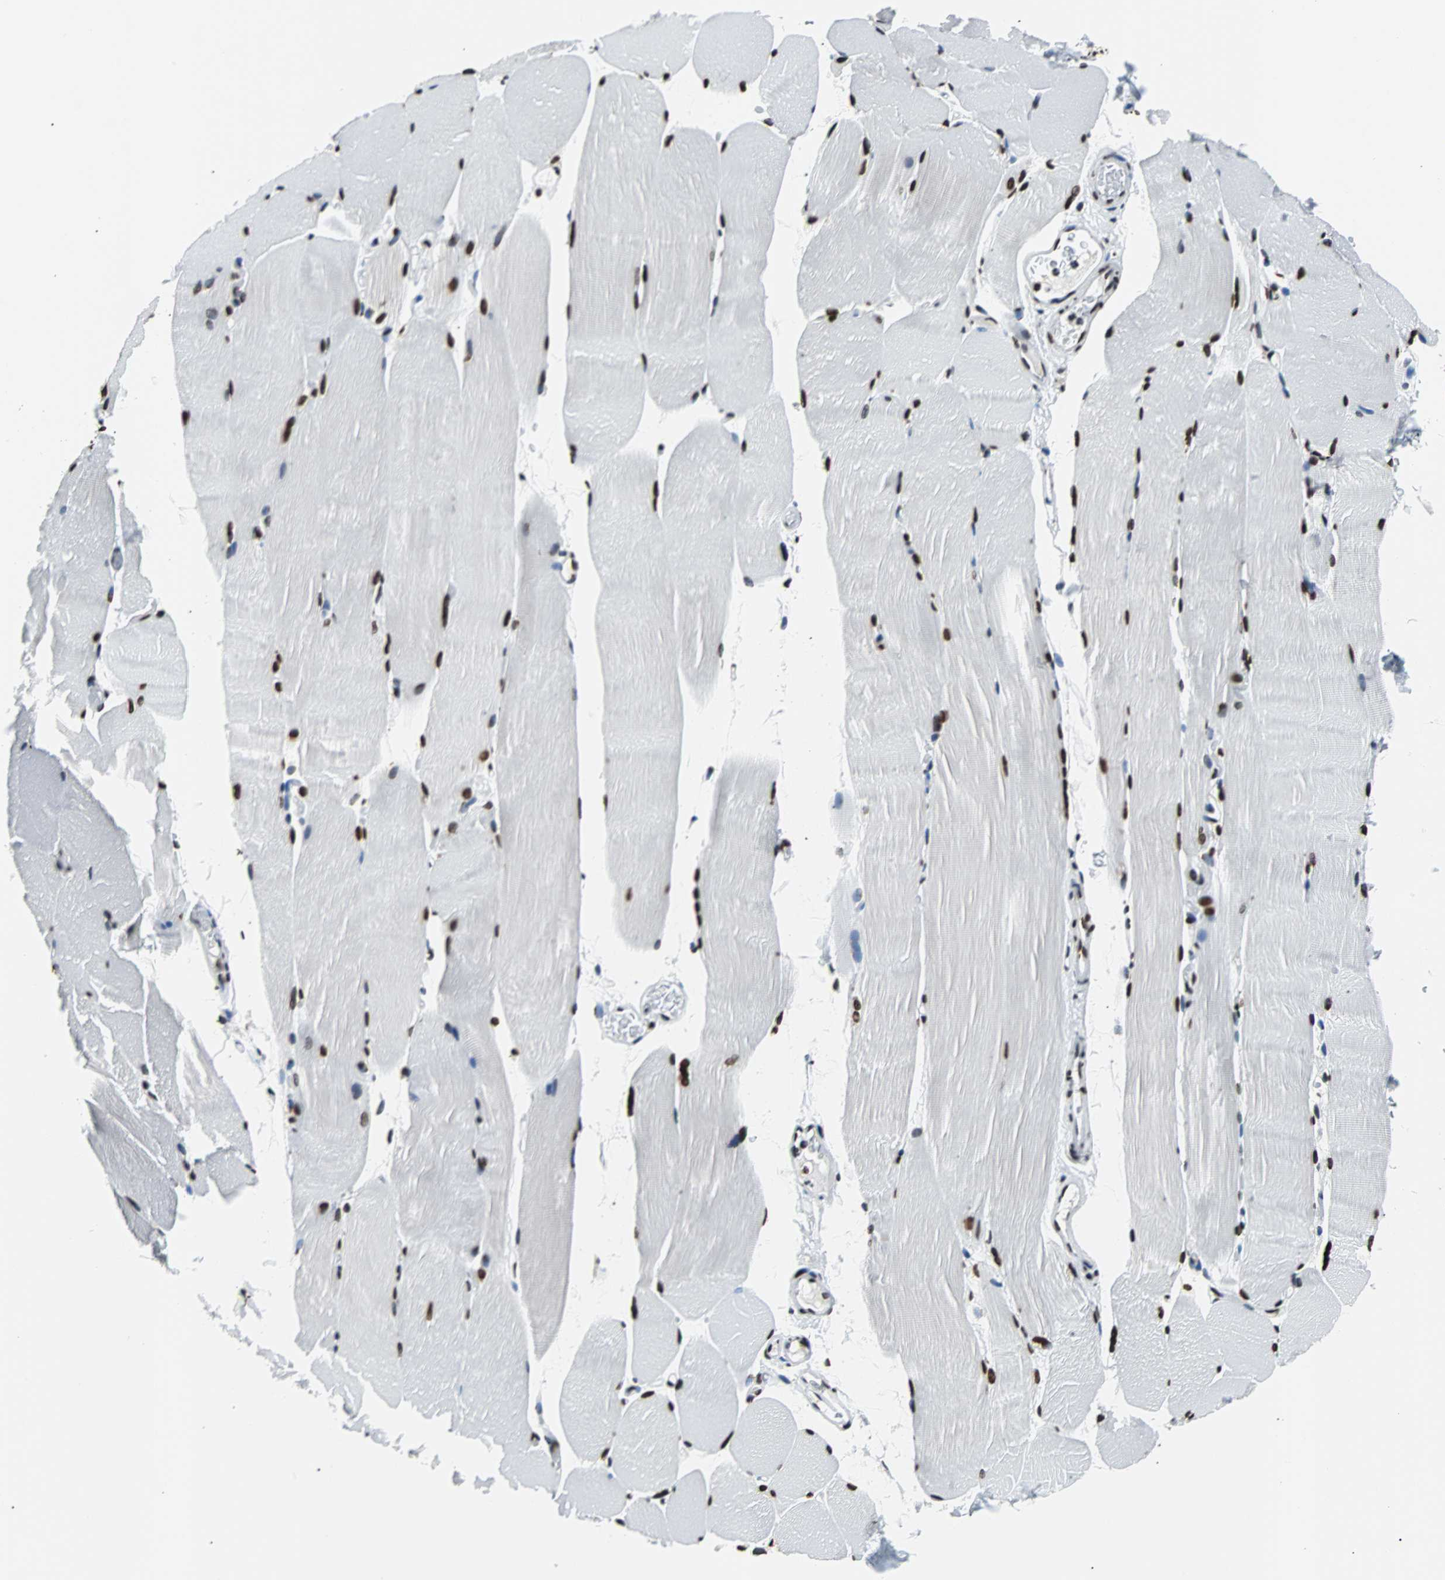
{"staining": {"intensity": "strong", "quantity": "25%-75%", "location": "nuclear"}, "tissue": "skeletal muscle", "cell_type": "Myocytes", "image_type": "normal", "snomed": [{"axis": "morphology", "description": "Normal tissue, NOS"}, {"axis": "topography", "description": "Skeletal muscle"}, {"axis": "topography", "description": "Parathyroid gland"}], "caption": "The histopathology image shows immunohistochemical staining of normal skeletal muscle. There is strong nuclear expression is appreciated in about 25%-75% of myocytes. The staining is performed using DAB (3,3'-diaminobenzidine) brown chromogen to label protein expression. The nuclei are counter-stained blue using hematoxylin.", "gene": "FUBP1", "patient": {"sex": "female", "age": 37}}